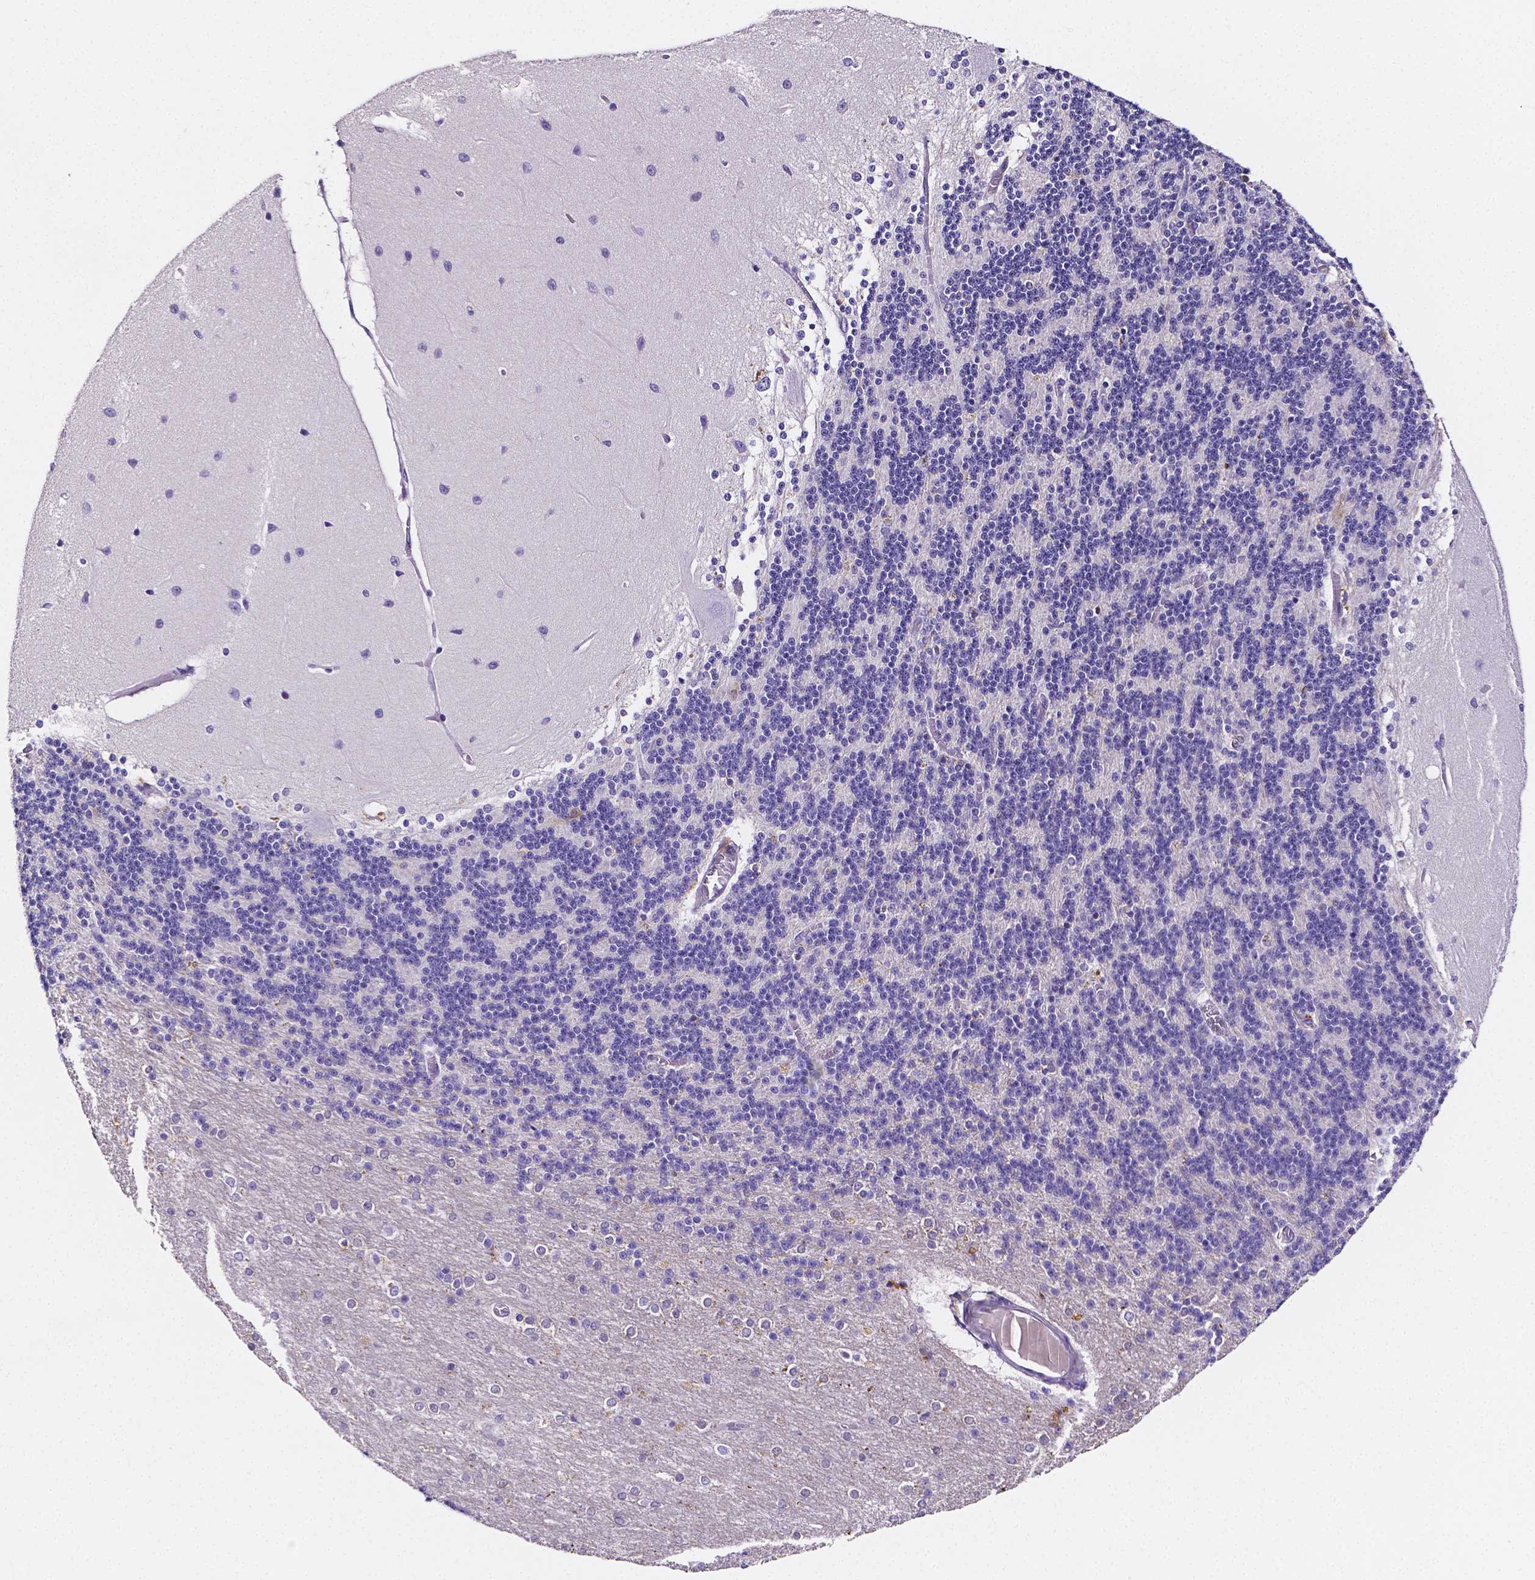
{"staining": {"intensity": "negative", "quantity": "none", "location": "none"}, "tissue": "cerebellum", "cell_type": "Cells in granular layer", "image_type": "normal", "snomed": [{"axis": "morphology", "description": "Normal tissue, NOS"}, {"axis": "topography", "description": "Cerebellum"}], "caption": "The micrograph displays no significant positivity in cells in granular layer of cerebellum.", "gene": "NRGN", "patient": {"sex": "female", "age": 54}}